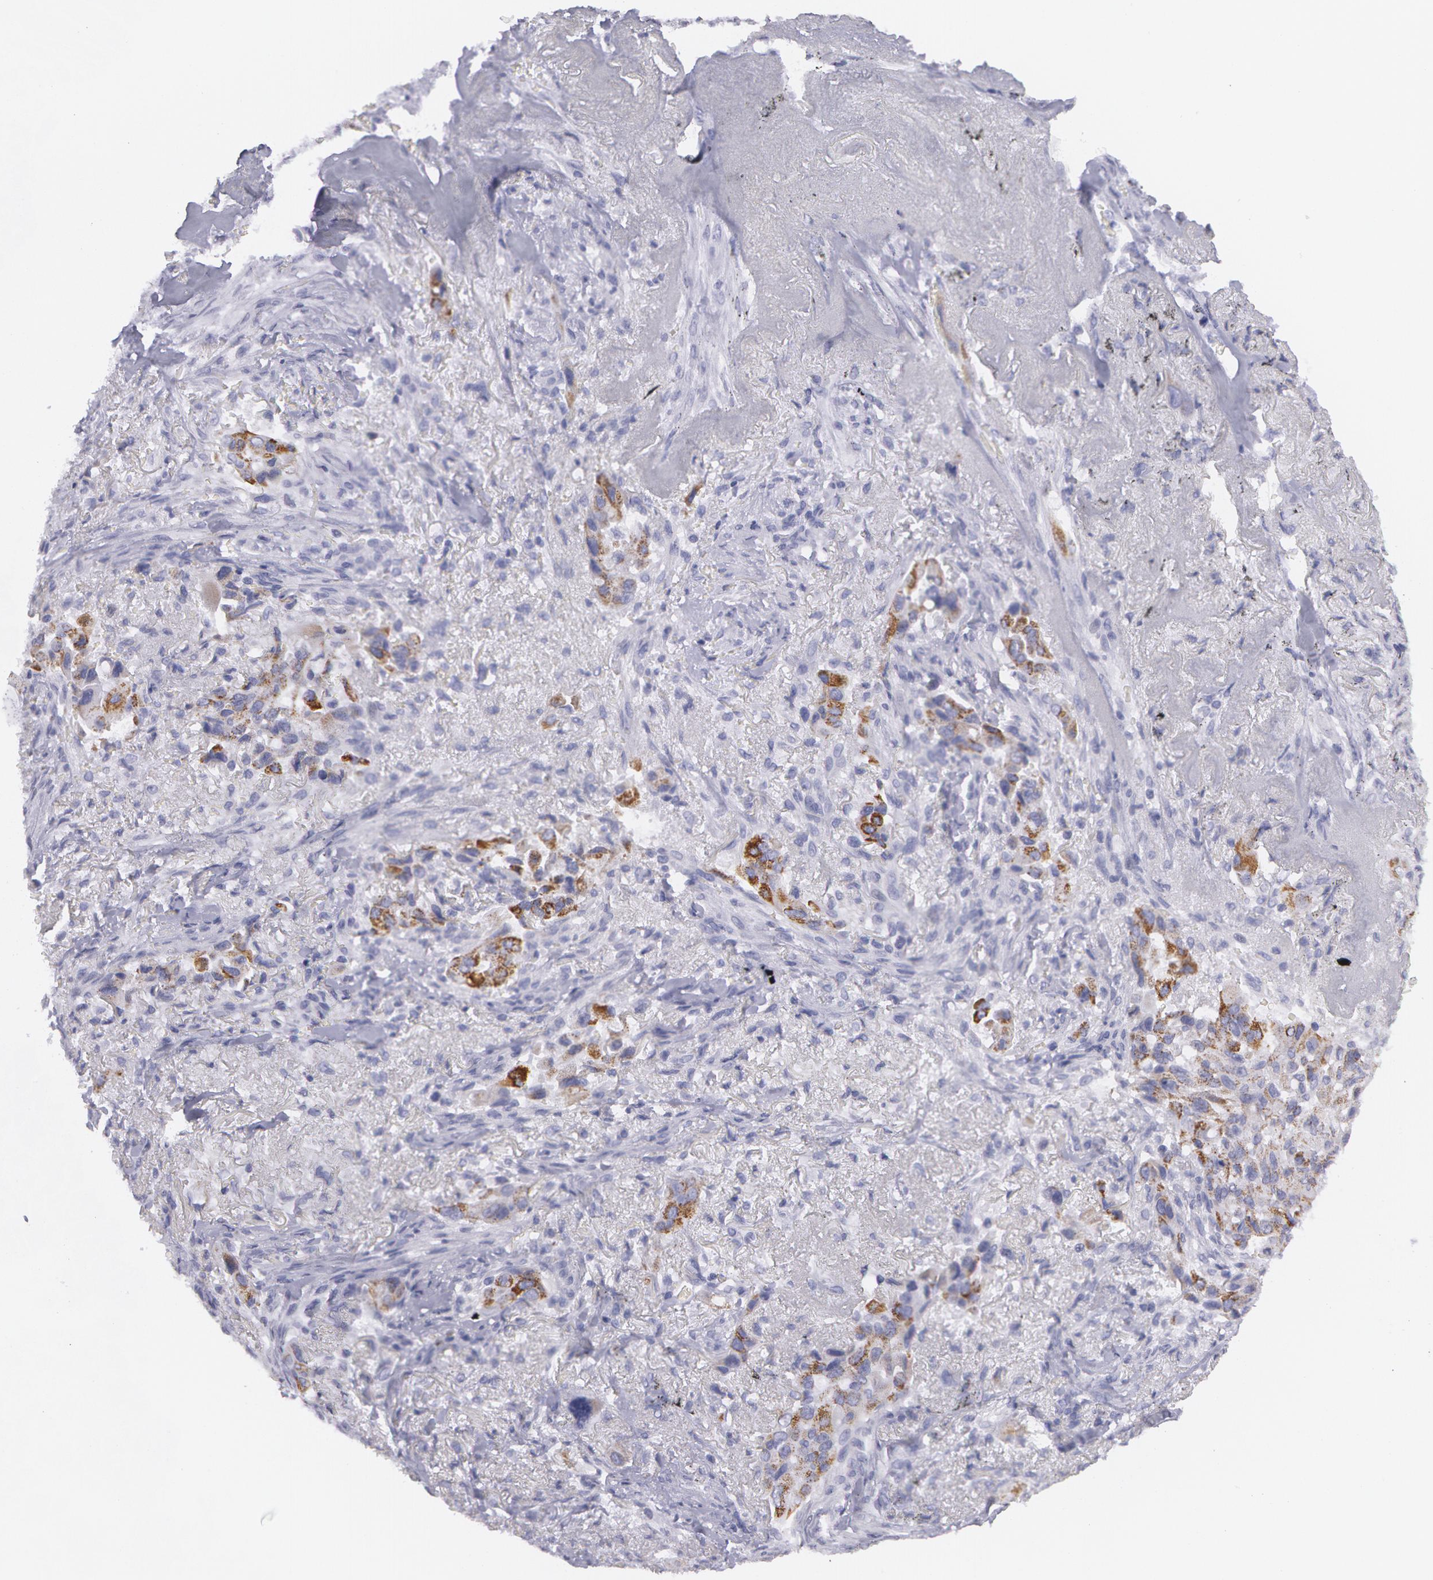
{"staining": {"intensity": "moderate", "quantity": "25%-75%", "location": "cytoplasmic/membranous"}, "tissue": "lung cancer", "cell_type": "Tumor cells", "image_type": "cancer", "snomed": [{"axis": "morphology", "description": "Adenocarcinoma, NOS"}, {"axis": "topography", "description": "Lung"}], "caption": "A micrograph of lung cancer (adenocarcinoma) stained for a protein demonstrates moderate cytoplasmic/membranous brown staining in tumor cells. The staining is performed using DAB (3,3'-diaminobenzidine) brown chromogen to label protein expression. The nuclei are counter-stained blue using hematoxylin.", "gene": "AMACR", "patient": {"sex": "male", "age": 68}}